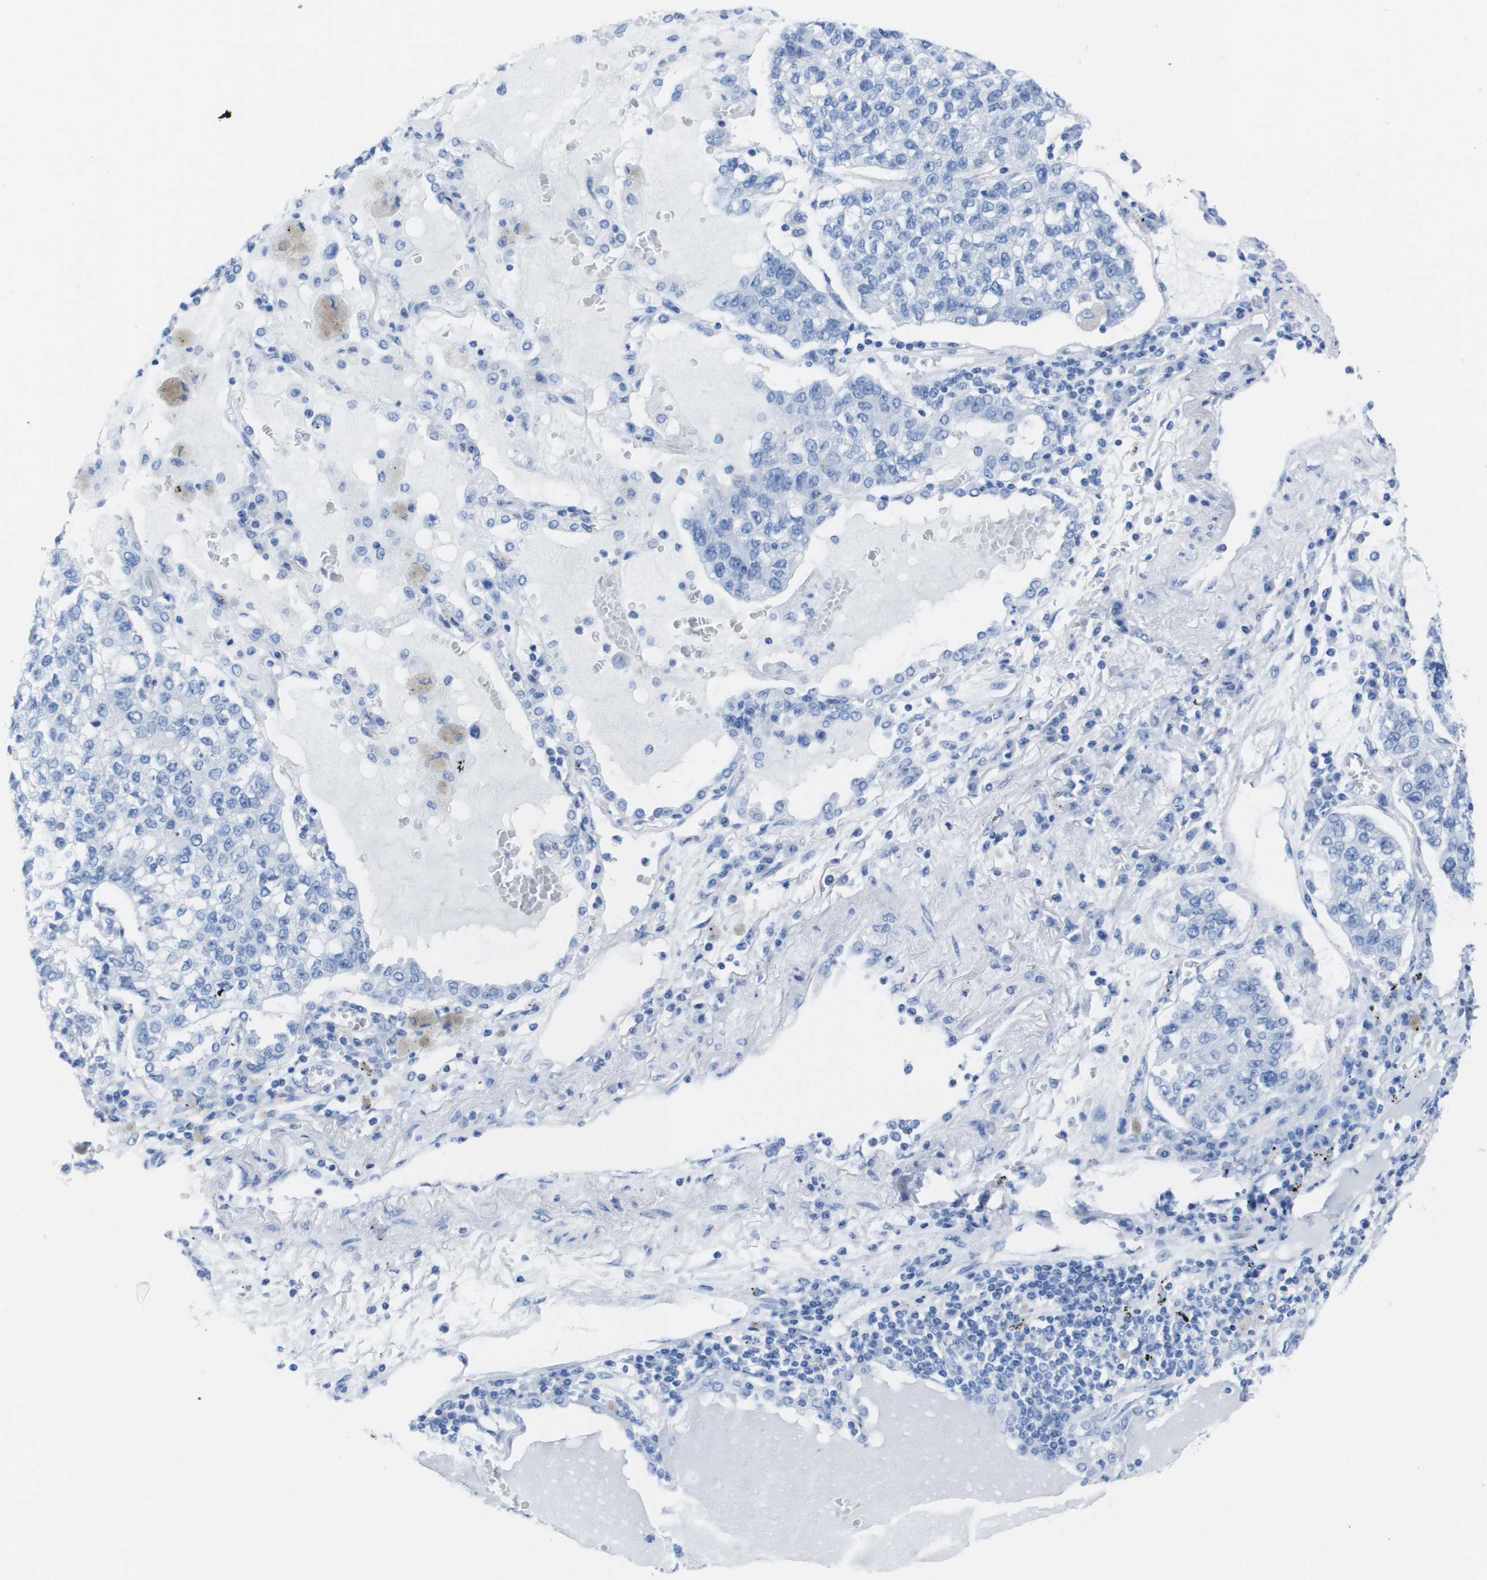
{"staining": {"intensity": "negative", "quantity": "none", "location": "none"}, "tissue": "lung cancer", "cell_type": "Tumor cells", "image_type": "cancer", "snomed": [{"axis": "morphology", "description": "Adenocarcinoma, NOS"}, {"axis": "topography", "description": "Lung"}], "caption": "IHC of lung cancer demonstrates no positivity in tumor cells.", "gene": "KCNA3", "patient": {"sex": "male", "age": 49}}